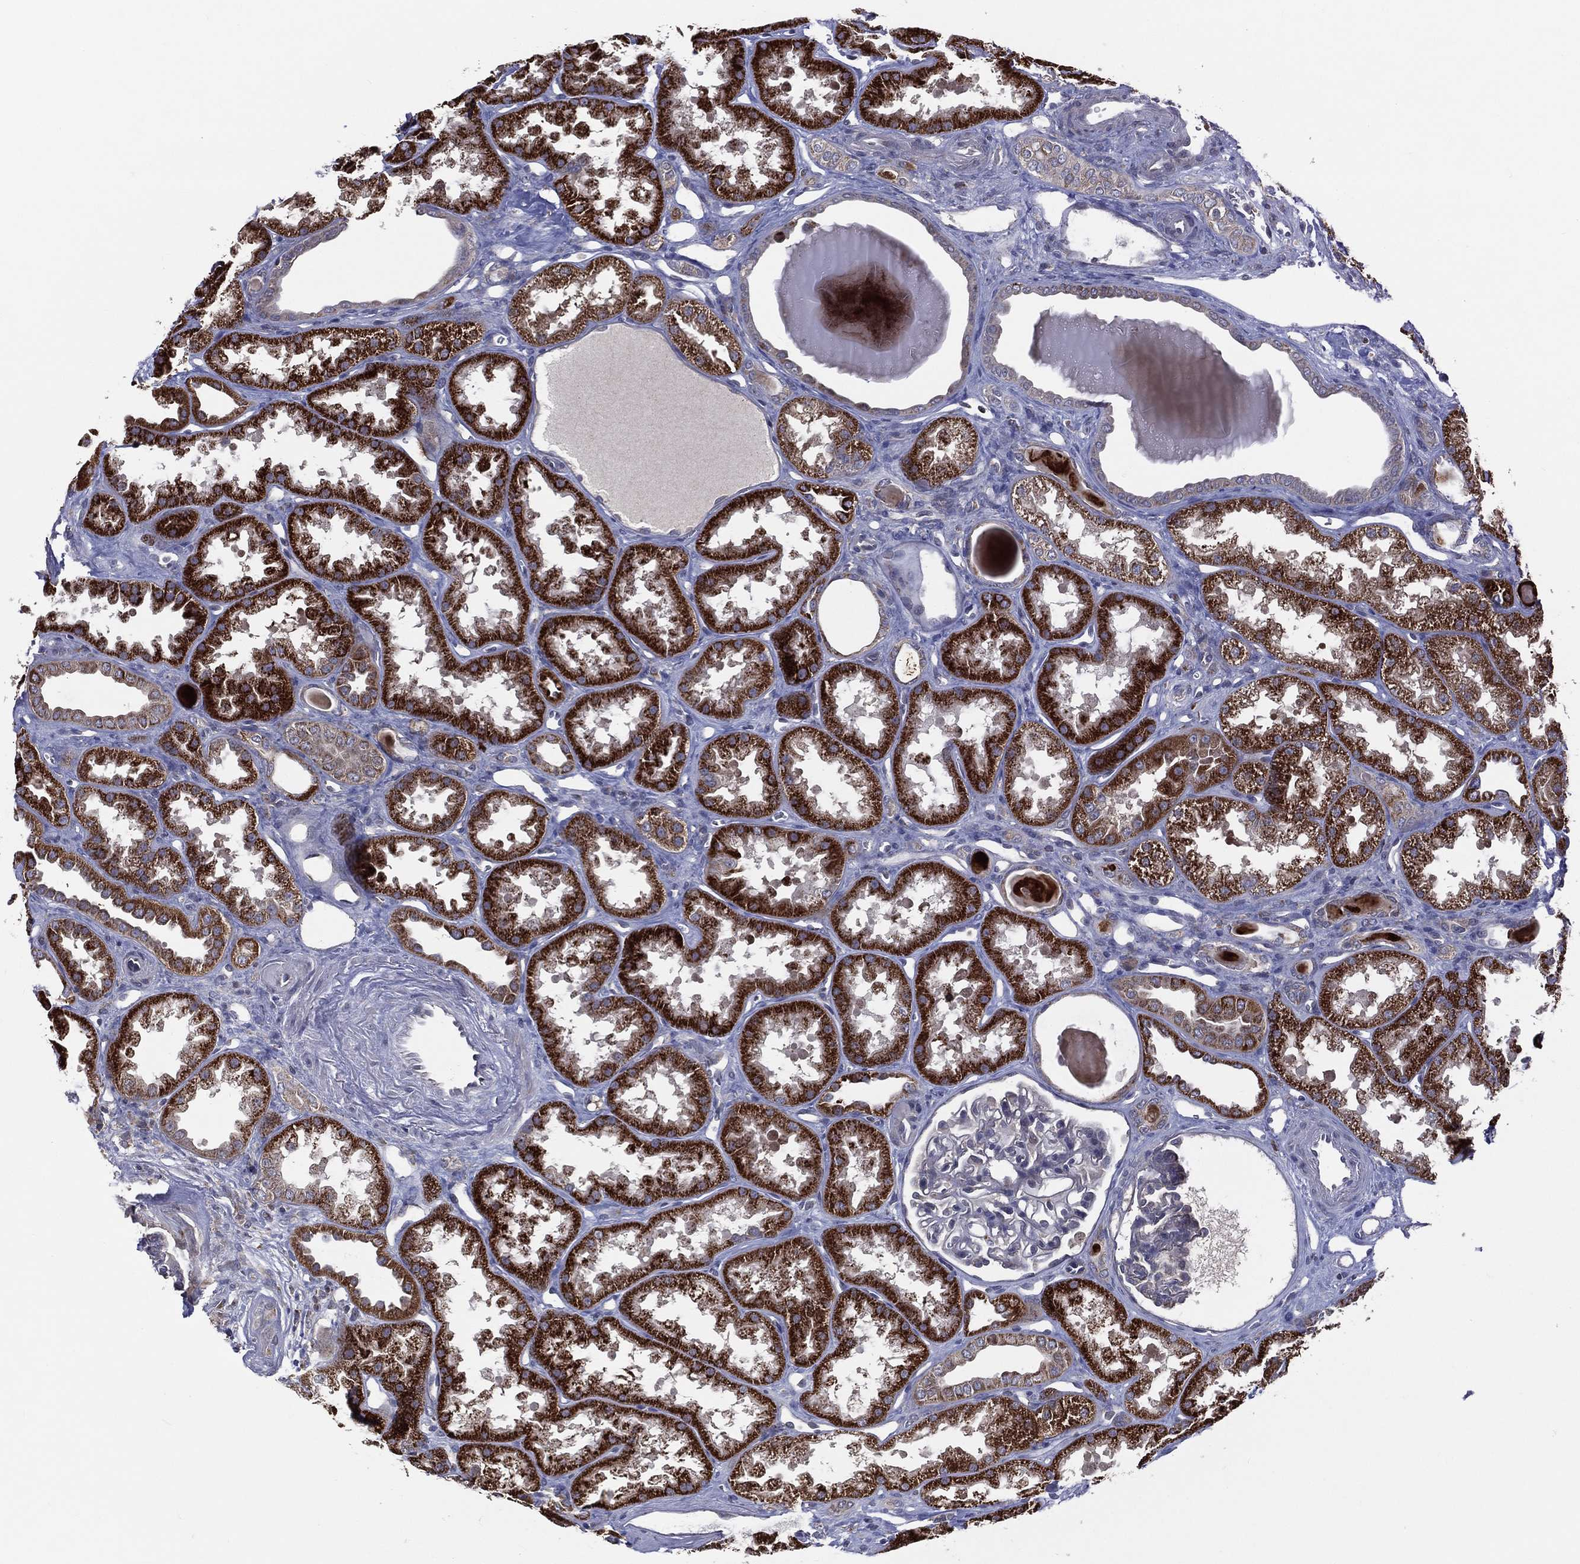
{"staining": {"intensity": "negative", "quantity": "none", "location": "none"}, "tissue": "kidney", "cell_type": "Cells in glomeruli", "image_type": "normal", "snomed": [{"axis": "morphology", "description": "Normal tissue, NOS"}, {"axis": "topography", "description": "Kidney"}], "caption": "Cells in glomeruli show no significant protein expression in normal kidney. Nuclei are stained in blue.", "gene": "STARD3", "patient": {"sex": "male", "age": 61}}